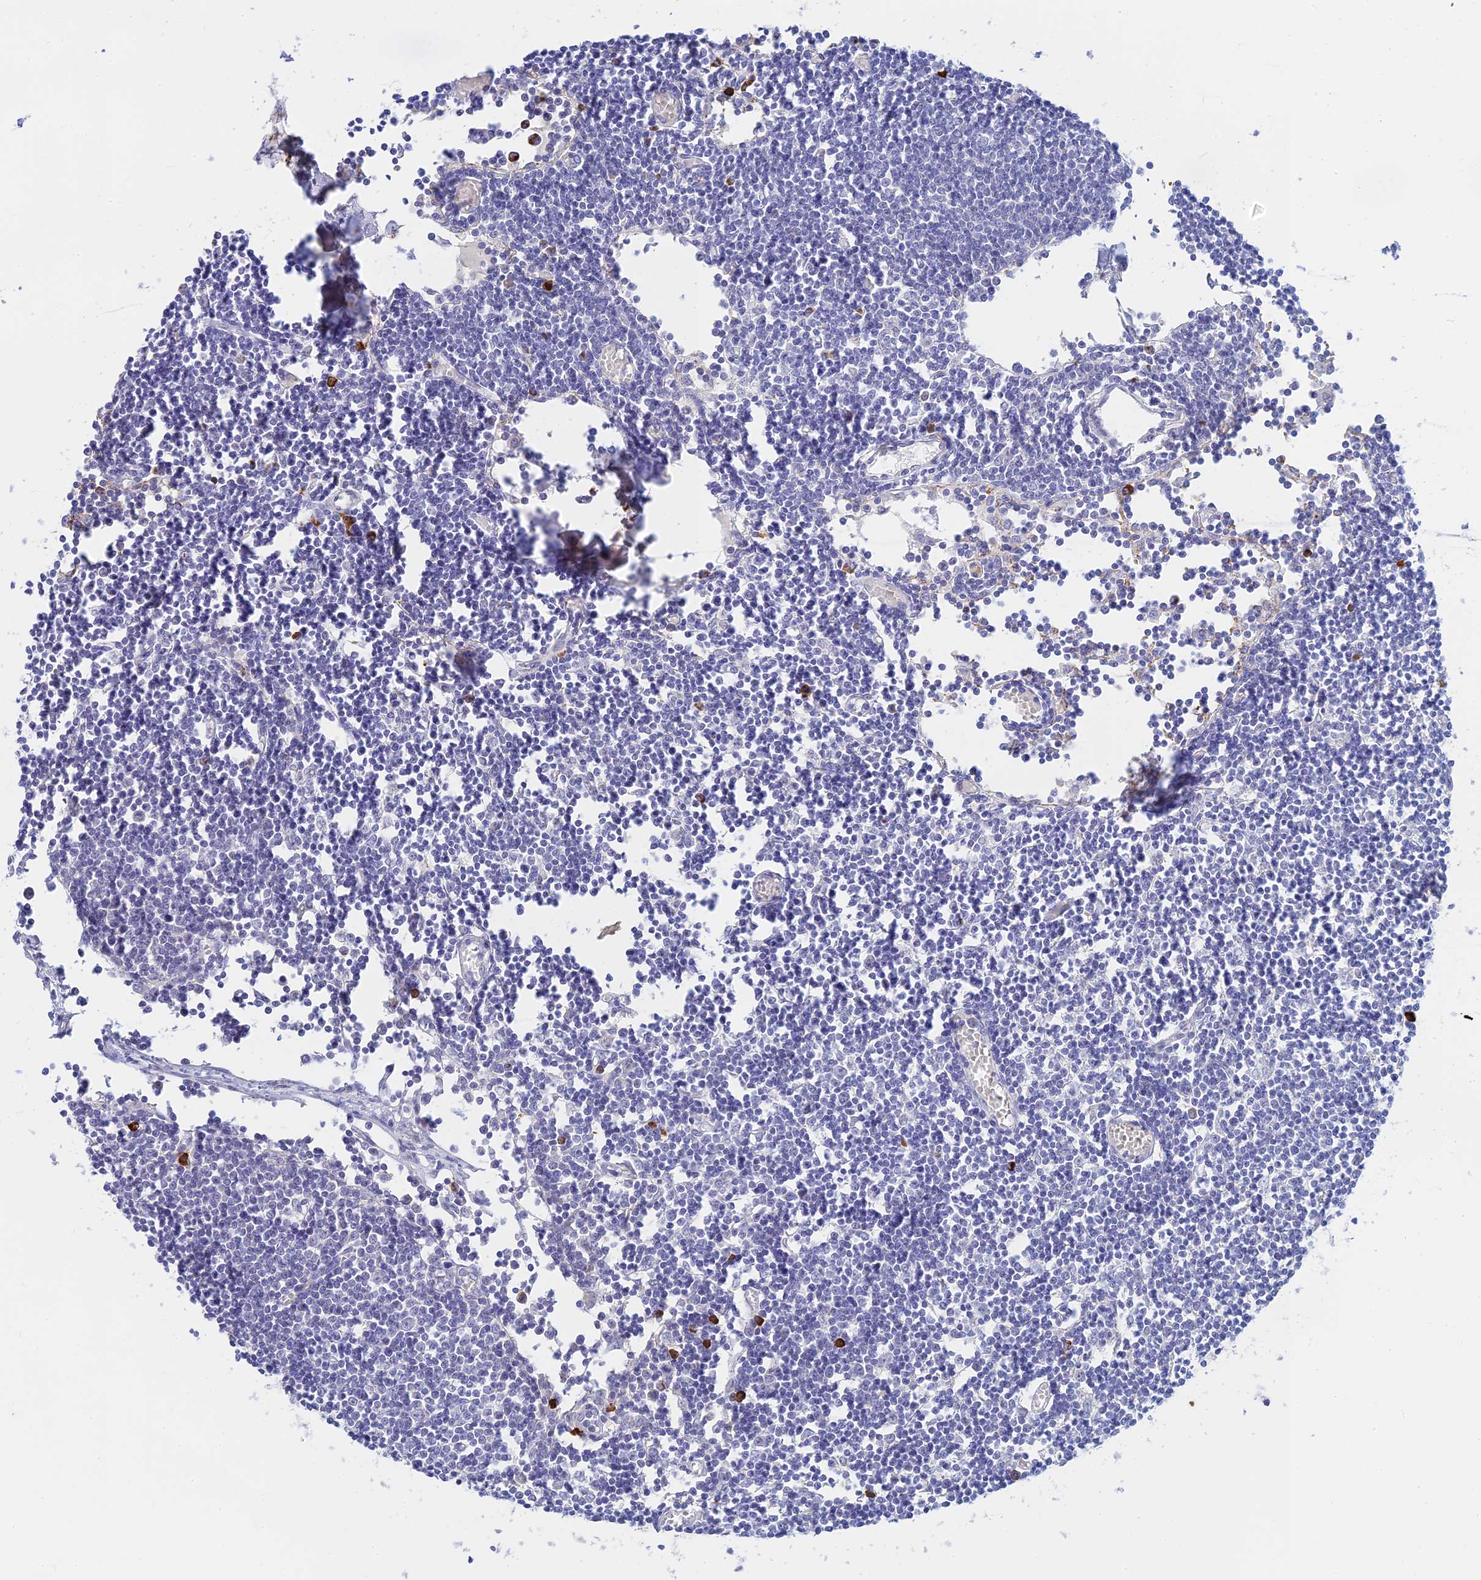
{"staining": {"intensity": "negative", "quantity": "none", "location": "none"}, "tissue": "lymph node", "cell_type": "Germinal center cells", "image_type": "normal", "snomed": [{"axis": "morphology", "description": "Normal tissue, NOS"}, {"axis": "topography", "description": "Lymph node"}], "caption": "Normal lymph node was stained to show a protein in brown. There is no significant expression in germinal center cells.", "gene": "CEP152", "patient": {"sex": "female", "age": 11}}